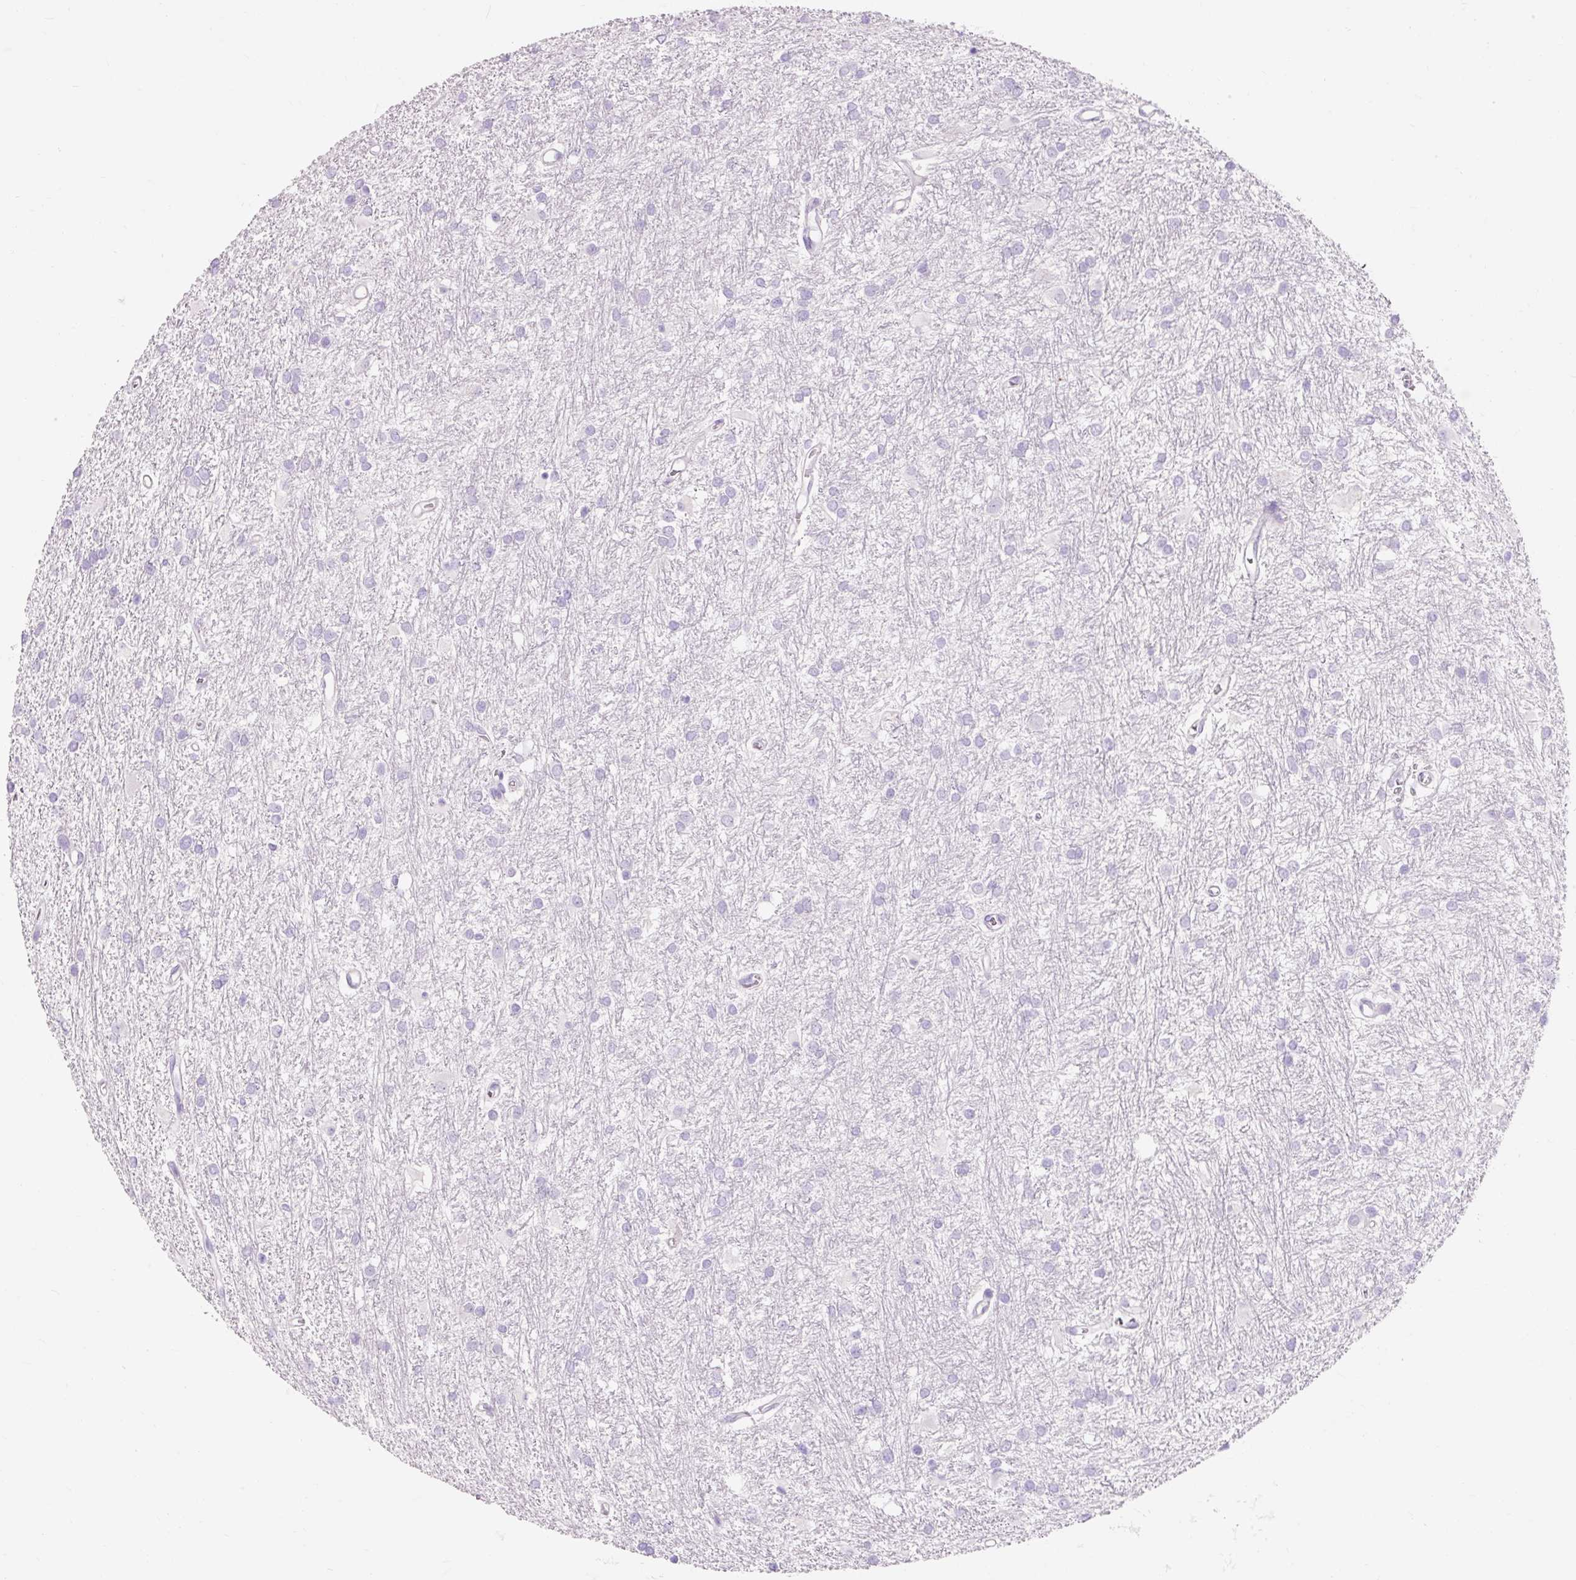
{"staining": {"intensity": "negative", "quantity": "none", "location": "none"}, "tissue": "glioma", "cell_type": "Tumor cells", "image_type": "cancer", "snomed": [{"axis": "morphology", "description": "Glioma, malignant, High grade"}, {"axis": "topography", "description": "Brain"}], "caption": "Immunohistochemistry (IHC) of glioma reveals no positivity in tumor cells.", "gene": "TMEM213", "patient": {"sex": "female", "age": 50}}